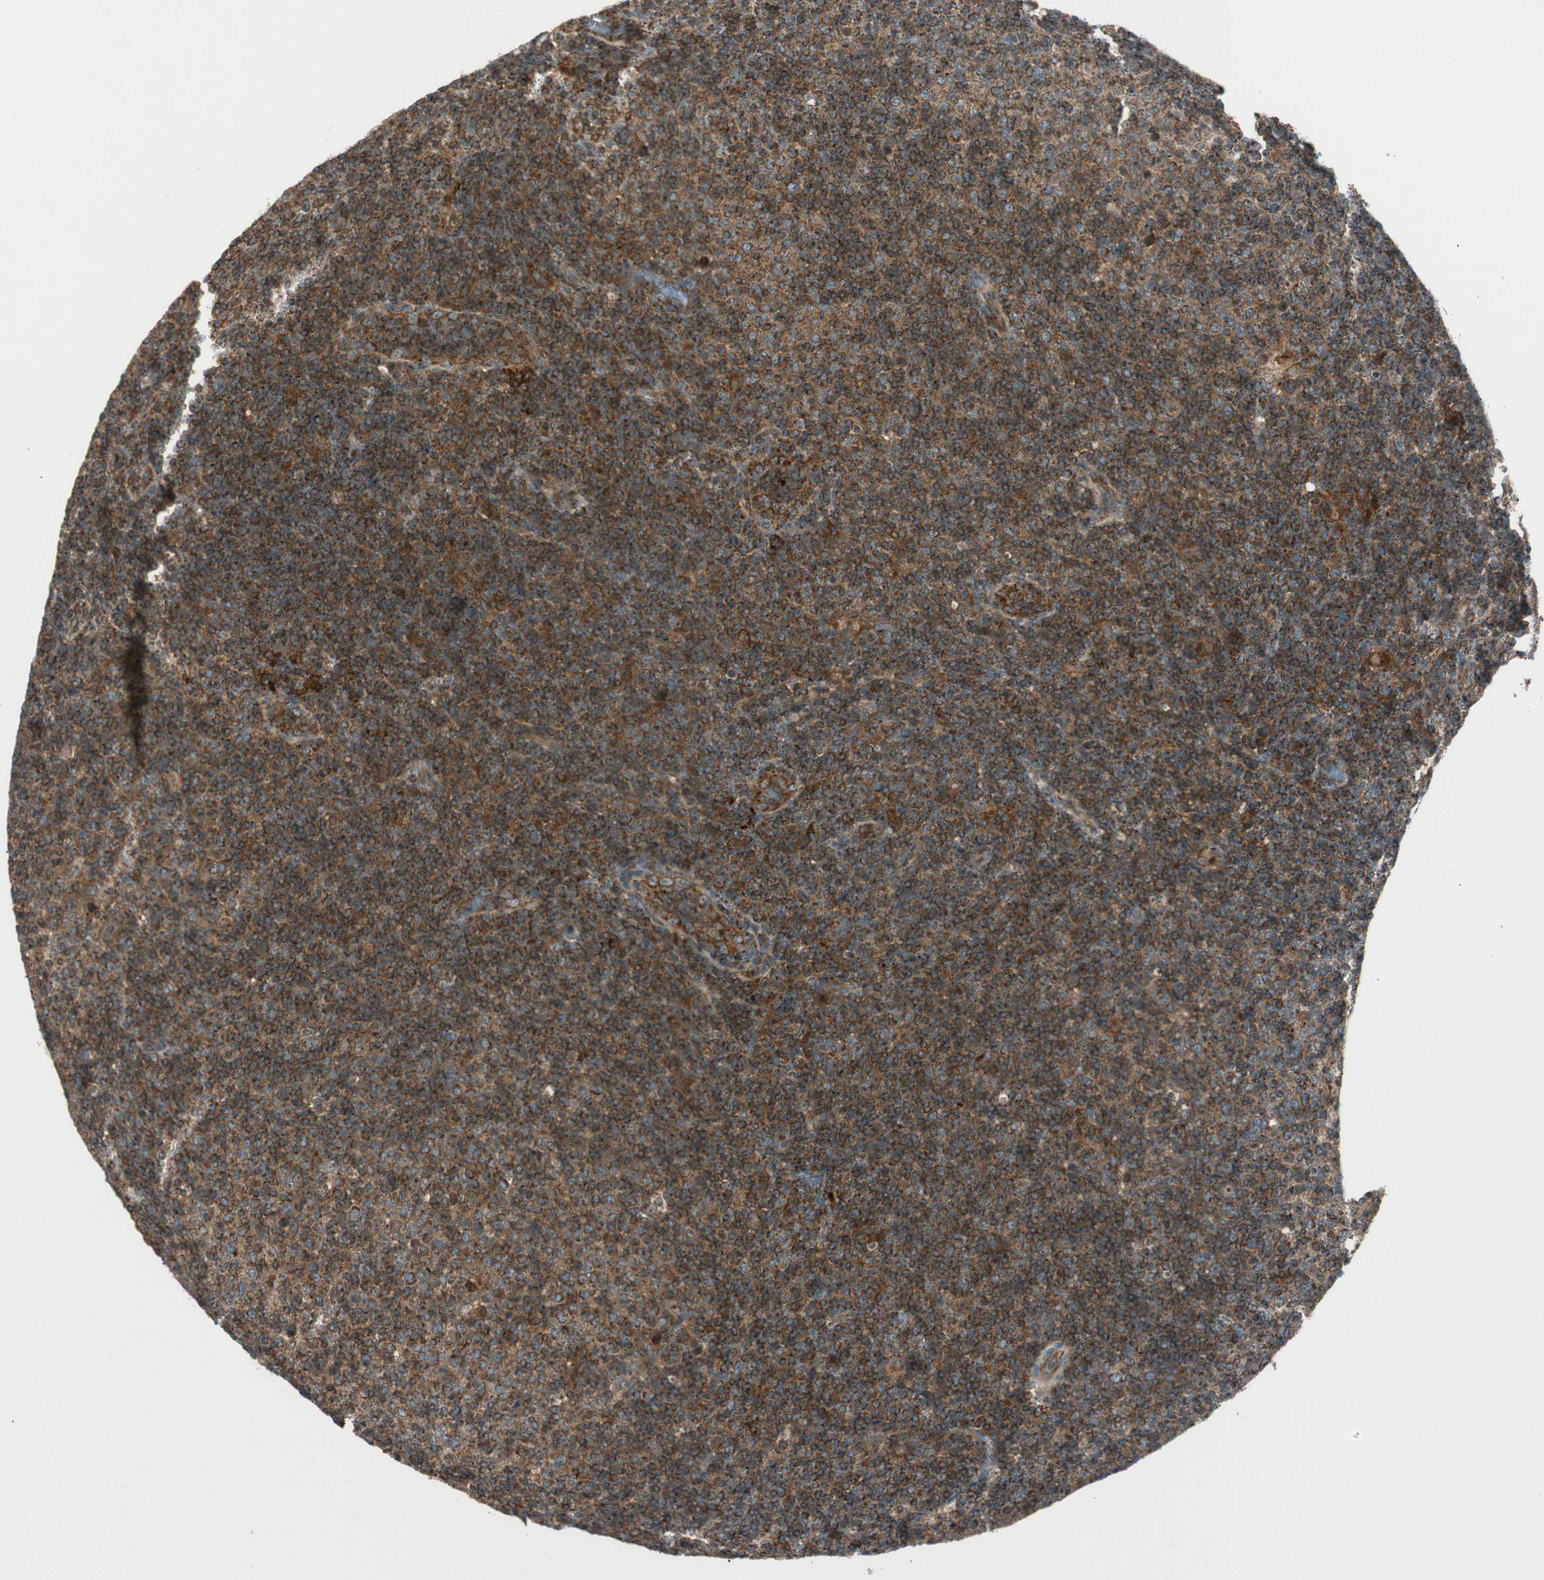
{"staining": {"intensity": "strong", "quantity": ">75%", "location": "cytoplasmic/membranous"}, "tissue": "lymphoma", "cell_type": "Tumor cells", "image_type": "cancer", "snomed": [{"axis": "morphology", "description": "Malignant lymphoma, non-Hodgkin's type, Low grade"}, {"axis": "topography", "description": "Lymph node"}], "caption": "Immunohistochemistry (DAB (3,3'-diaminobenzidine)) staining of human malignant lymphoma, non-Hodgkin's type (low-grade) exhibits strong cytoplasmic/membranous protein positivity in about >75% of tumor cells. Using DAB (brown) and hematoxylin (blue) stains, captured at high magnification using brightfield microscopy.", "gene": "CHADL", "patient": {"sex": "male", "age": 70}}